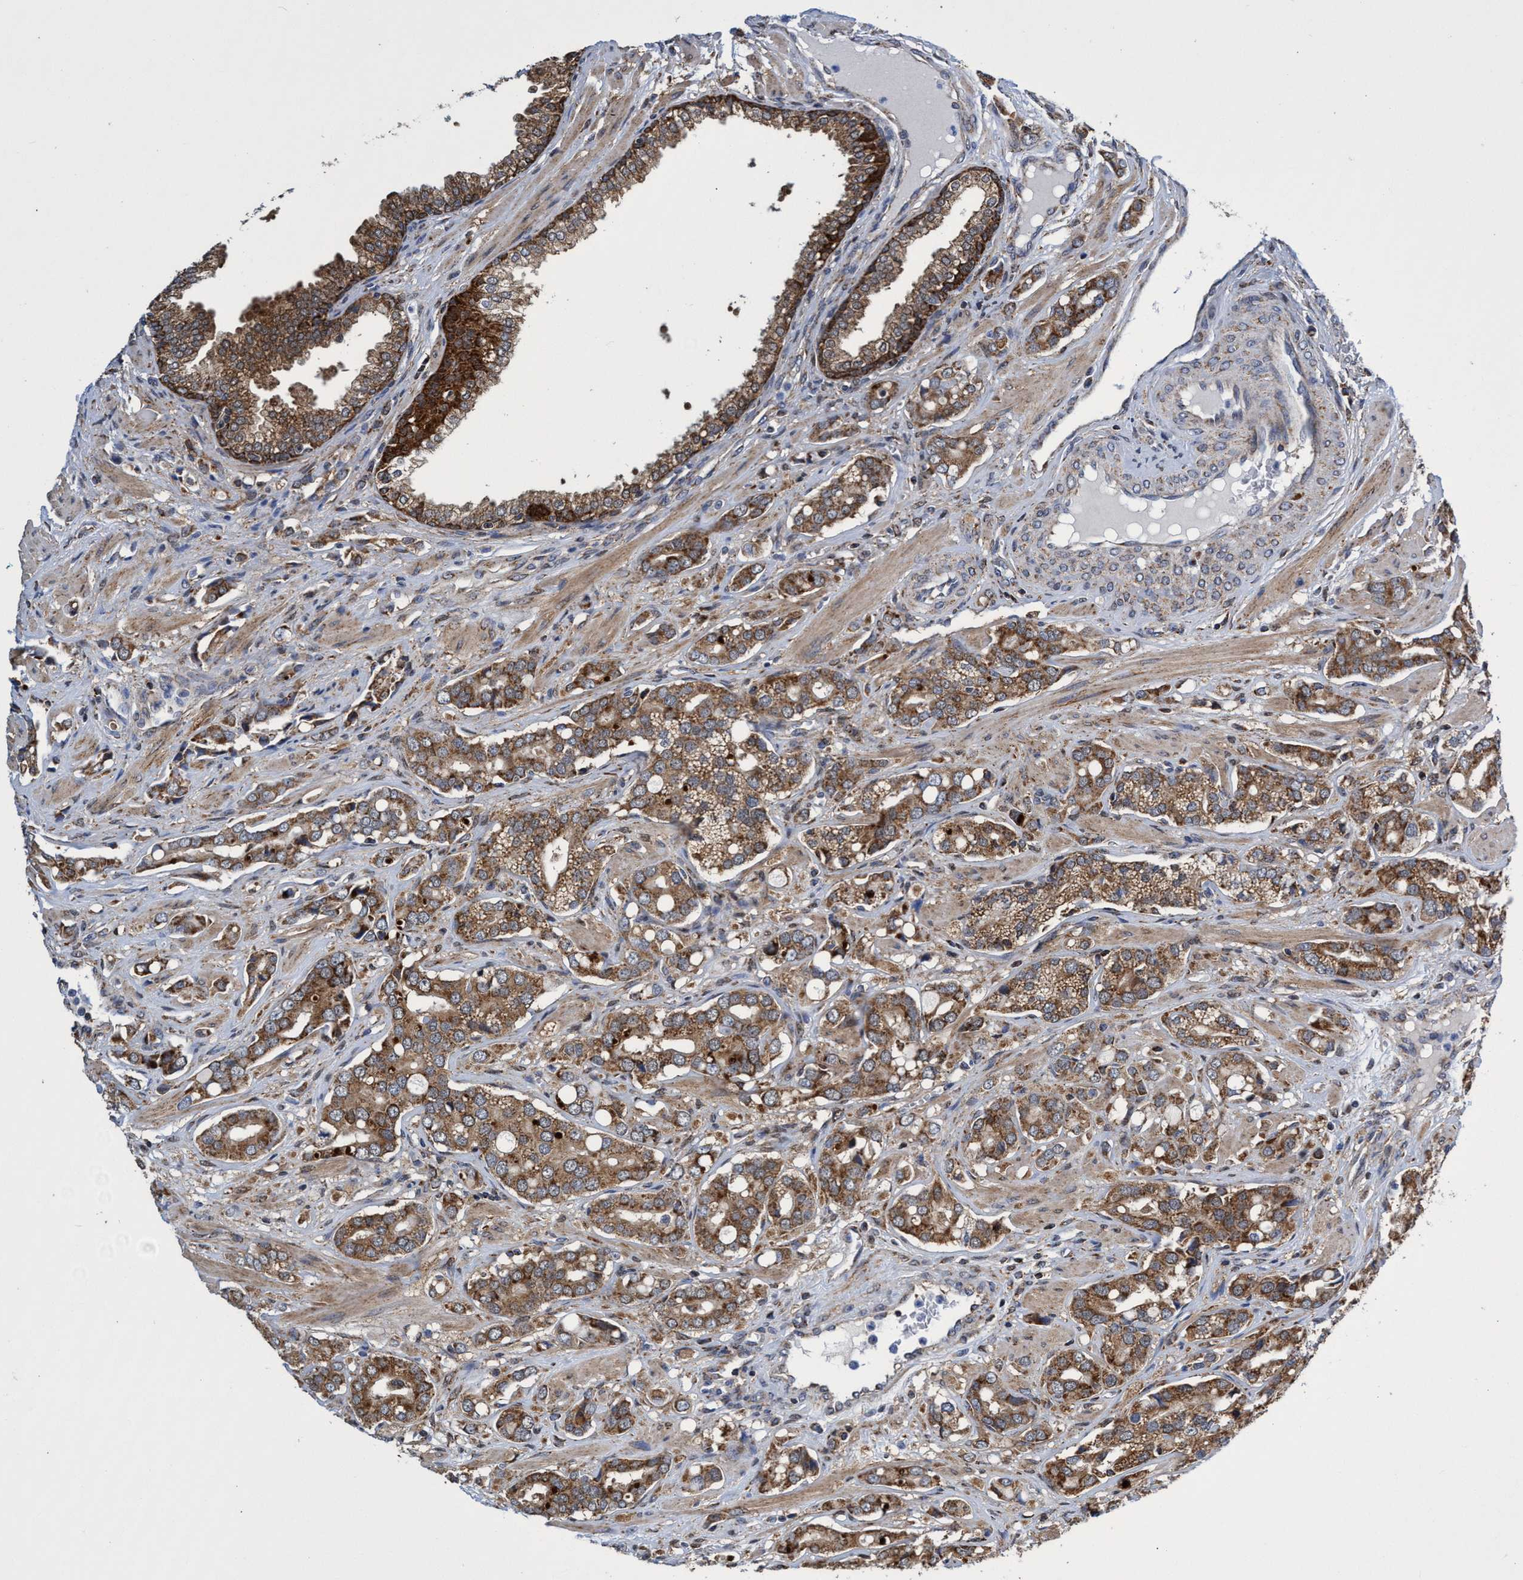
{"staining": {"intensity": "moderate", "quantity": ">75%", "location": "cytoplasmic/membranous"}, "tissue": "prostate cancer", "cell_type": "Tumor cells", "image_type": "cancer", "snomed": [{"axis": "morphology", "description": "Adenocarcinoma, High grade"}, {"axis": "topography", "description": "Prostate"}], "caption": "The micrograph exhibits staining of prostate cancer, revealing moderate cytoplasmic/membranous protein expression (brown color) within tumor cells.", "gene": "CRYZ", "patient": {"sex": "male", "age": 52}}